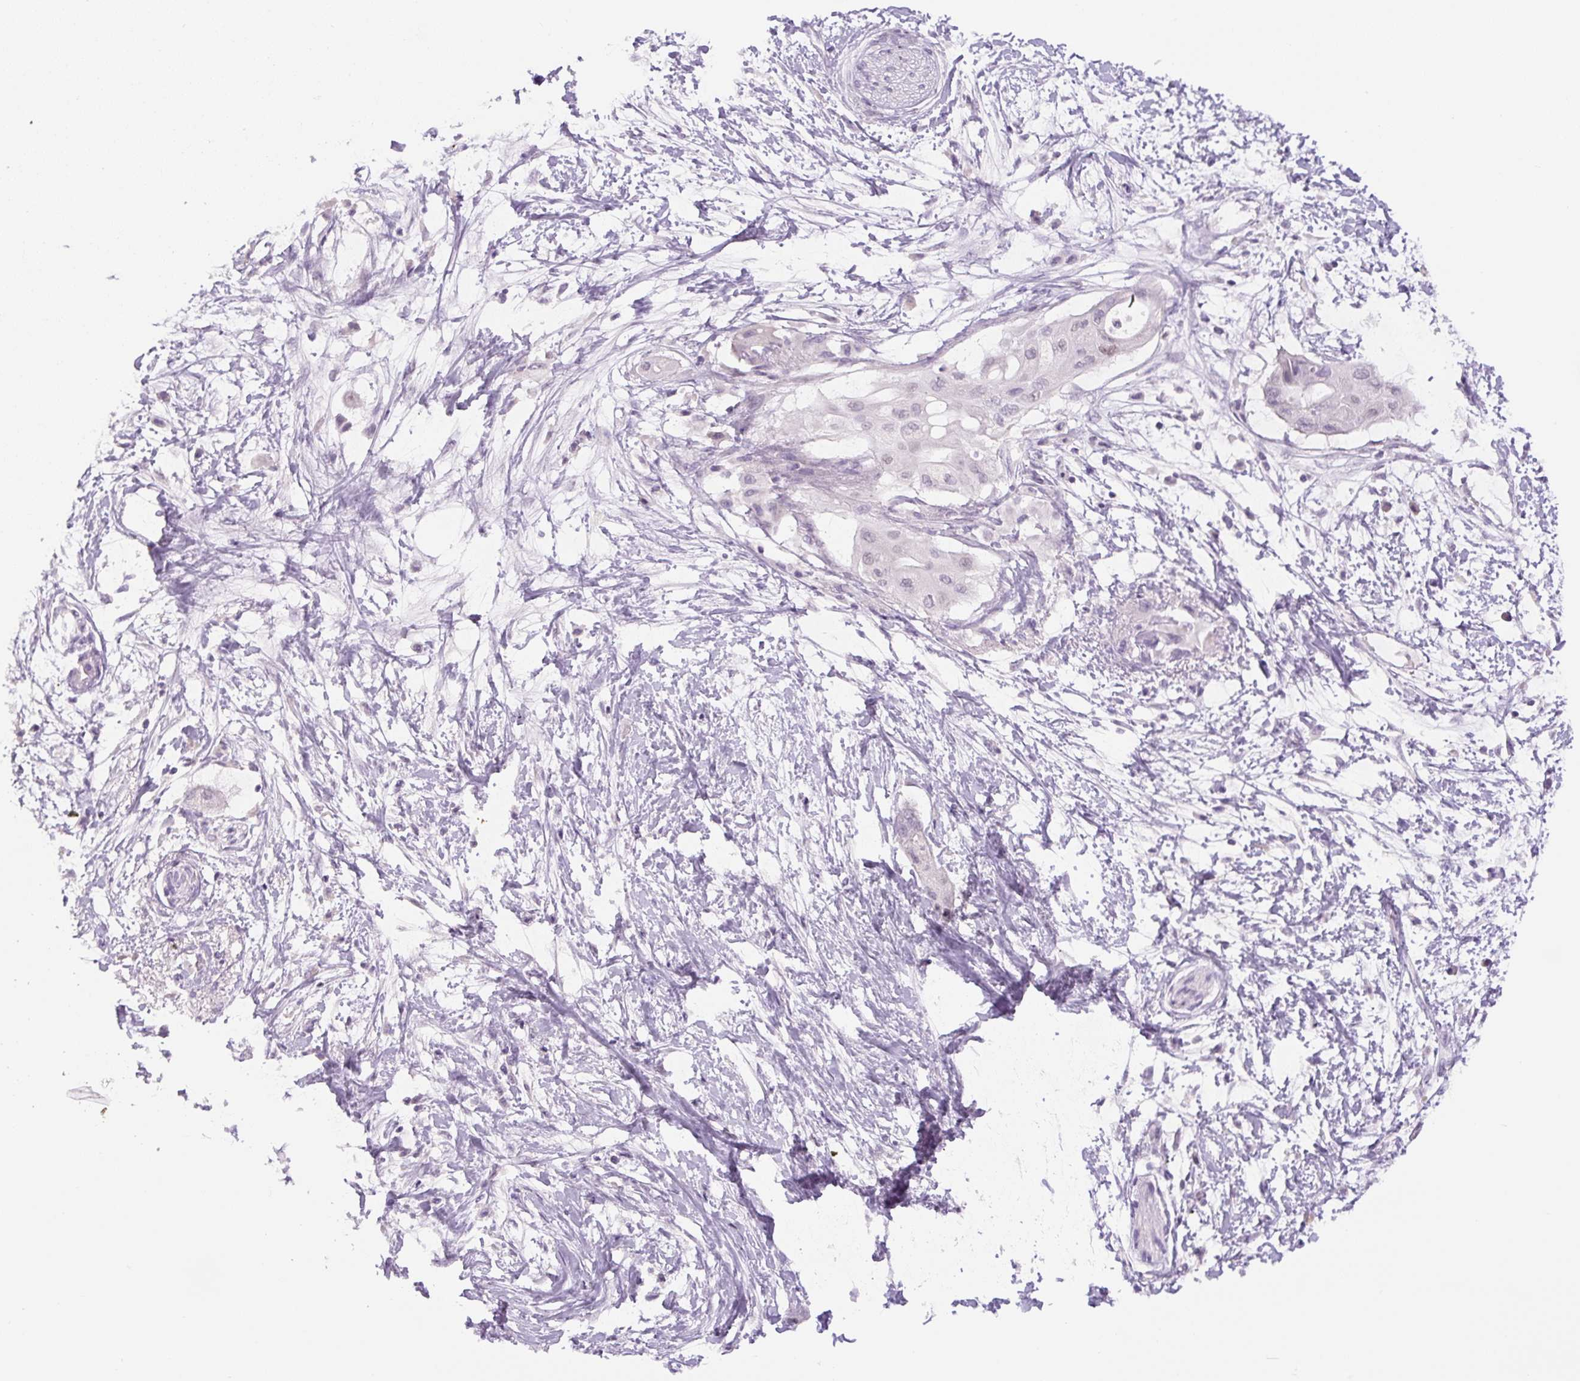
{"staining": {"intensity": "negative", "quantity": "none", "location": "none"}, "tissue": "pancreatic cancer", "cell_type": "Tumor cells", "image_type": "cancer", "snomed": [{"axis": "morphology", "description": "Adenocarcinoma, NOS"}, {"axis": "topography", "description": "Pancreas"}], "caption": "This is an IHC micrograph of human pancreatic cancer. There is no staining in tumor cells.", "gene": "SIX1", "patient": {"sex": "male", "age": 68}}